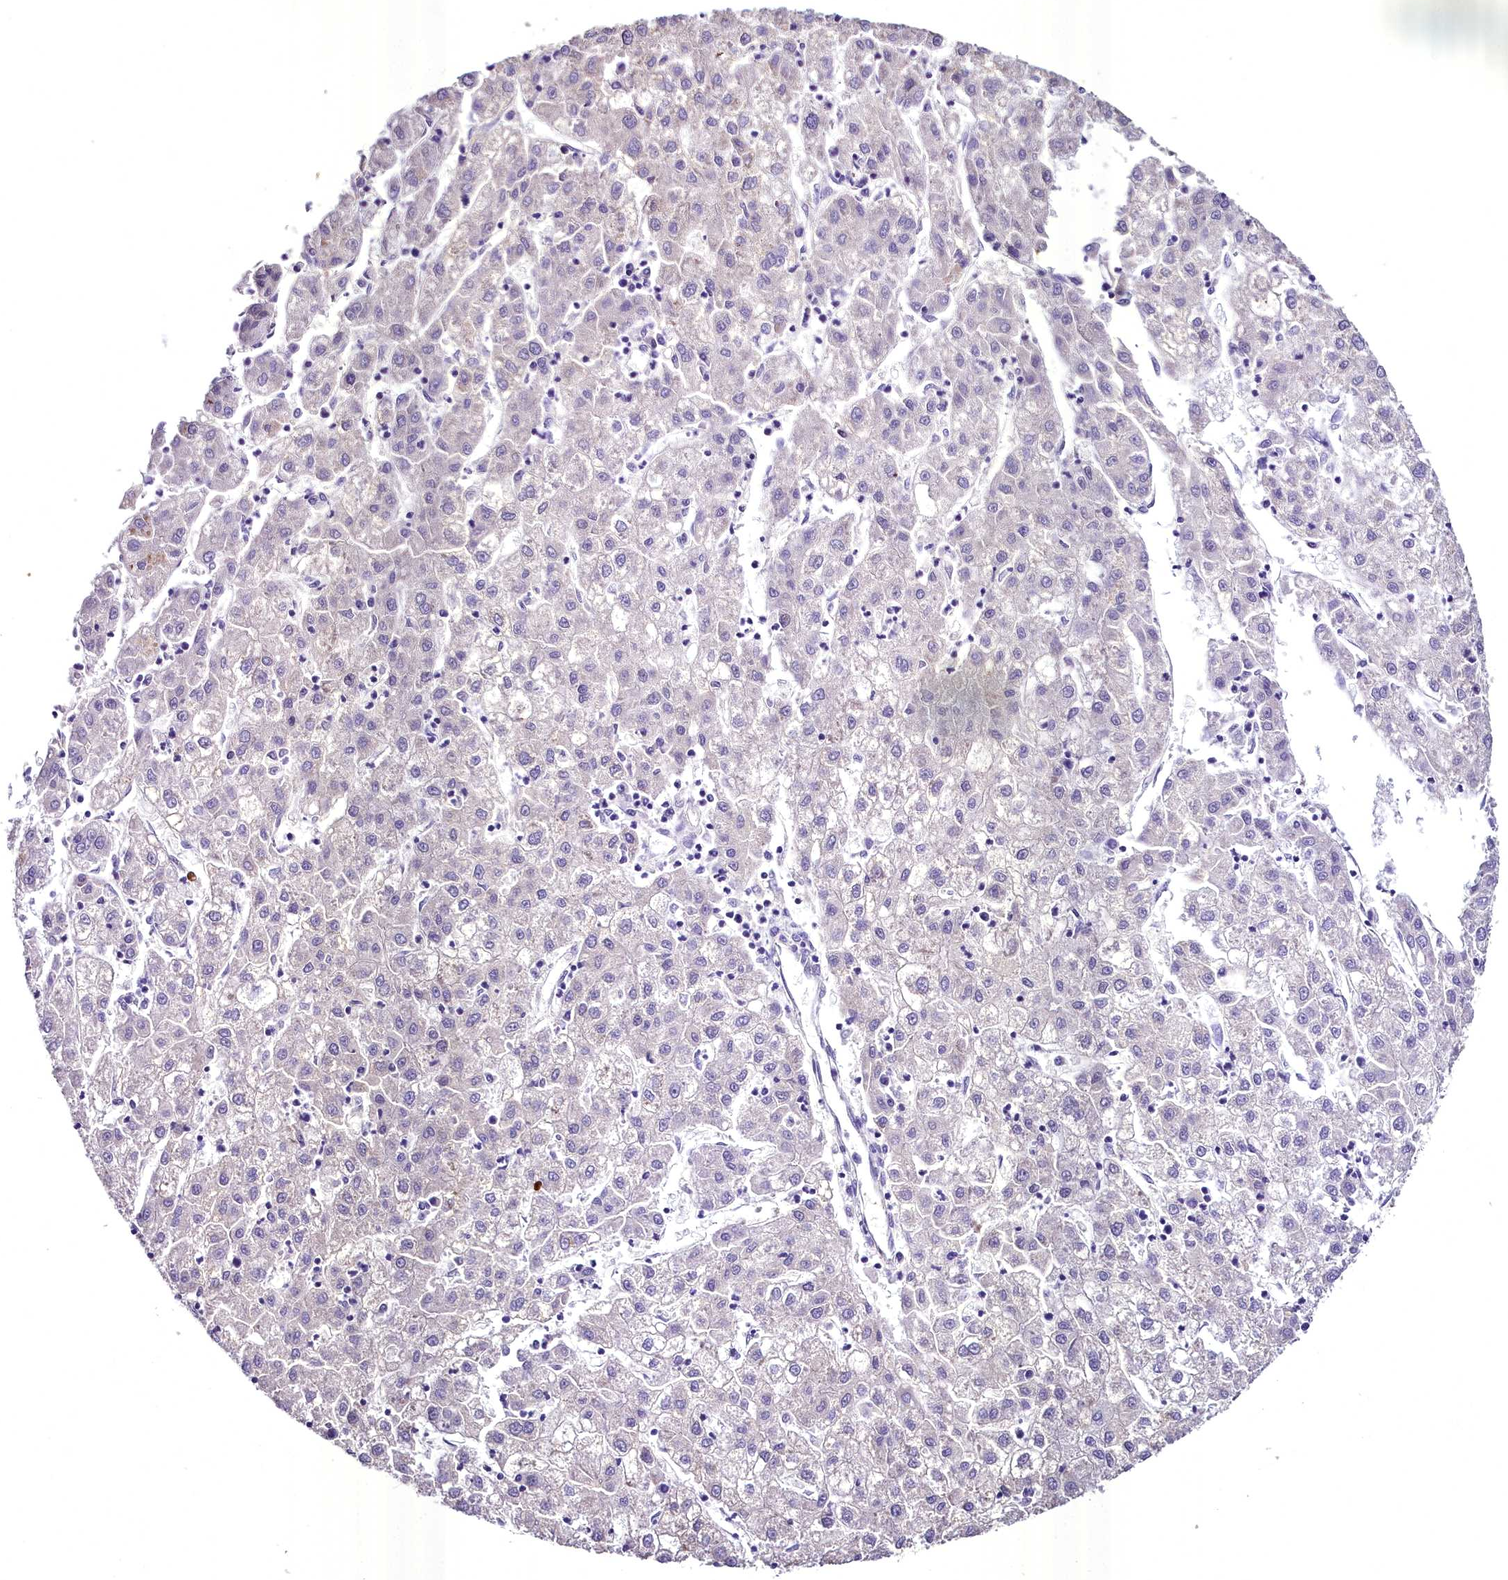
{"staining": {"intensity": "negative", "quantity": "none", "location": "none"}, "tissue": "liver cancer", "cell_type": "Tumor cells", "image_type": "cancer", "snomed": [{"axis": "morphology", "description": "Carcinoma, Hepatocellular, NOS"}, {"axis": "topography", "description": "Liver"}], "caption": "The immunohistochemistry (IHC) micrograph has no significant positivity in tumor cells of liver cancer (hepatocellular carcinoma) tissue.", "gene": "MS4A18", "patient": {"sex": "male", "age": 72}}